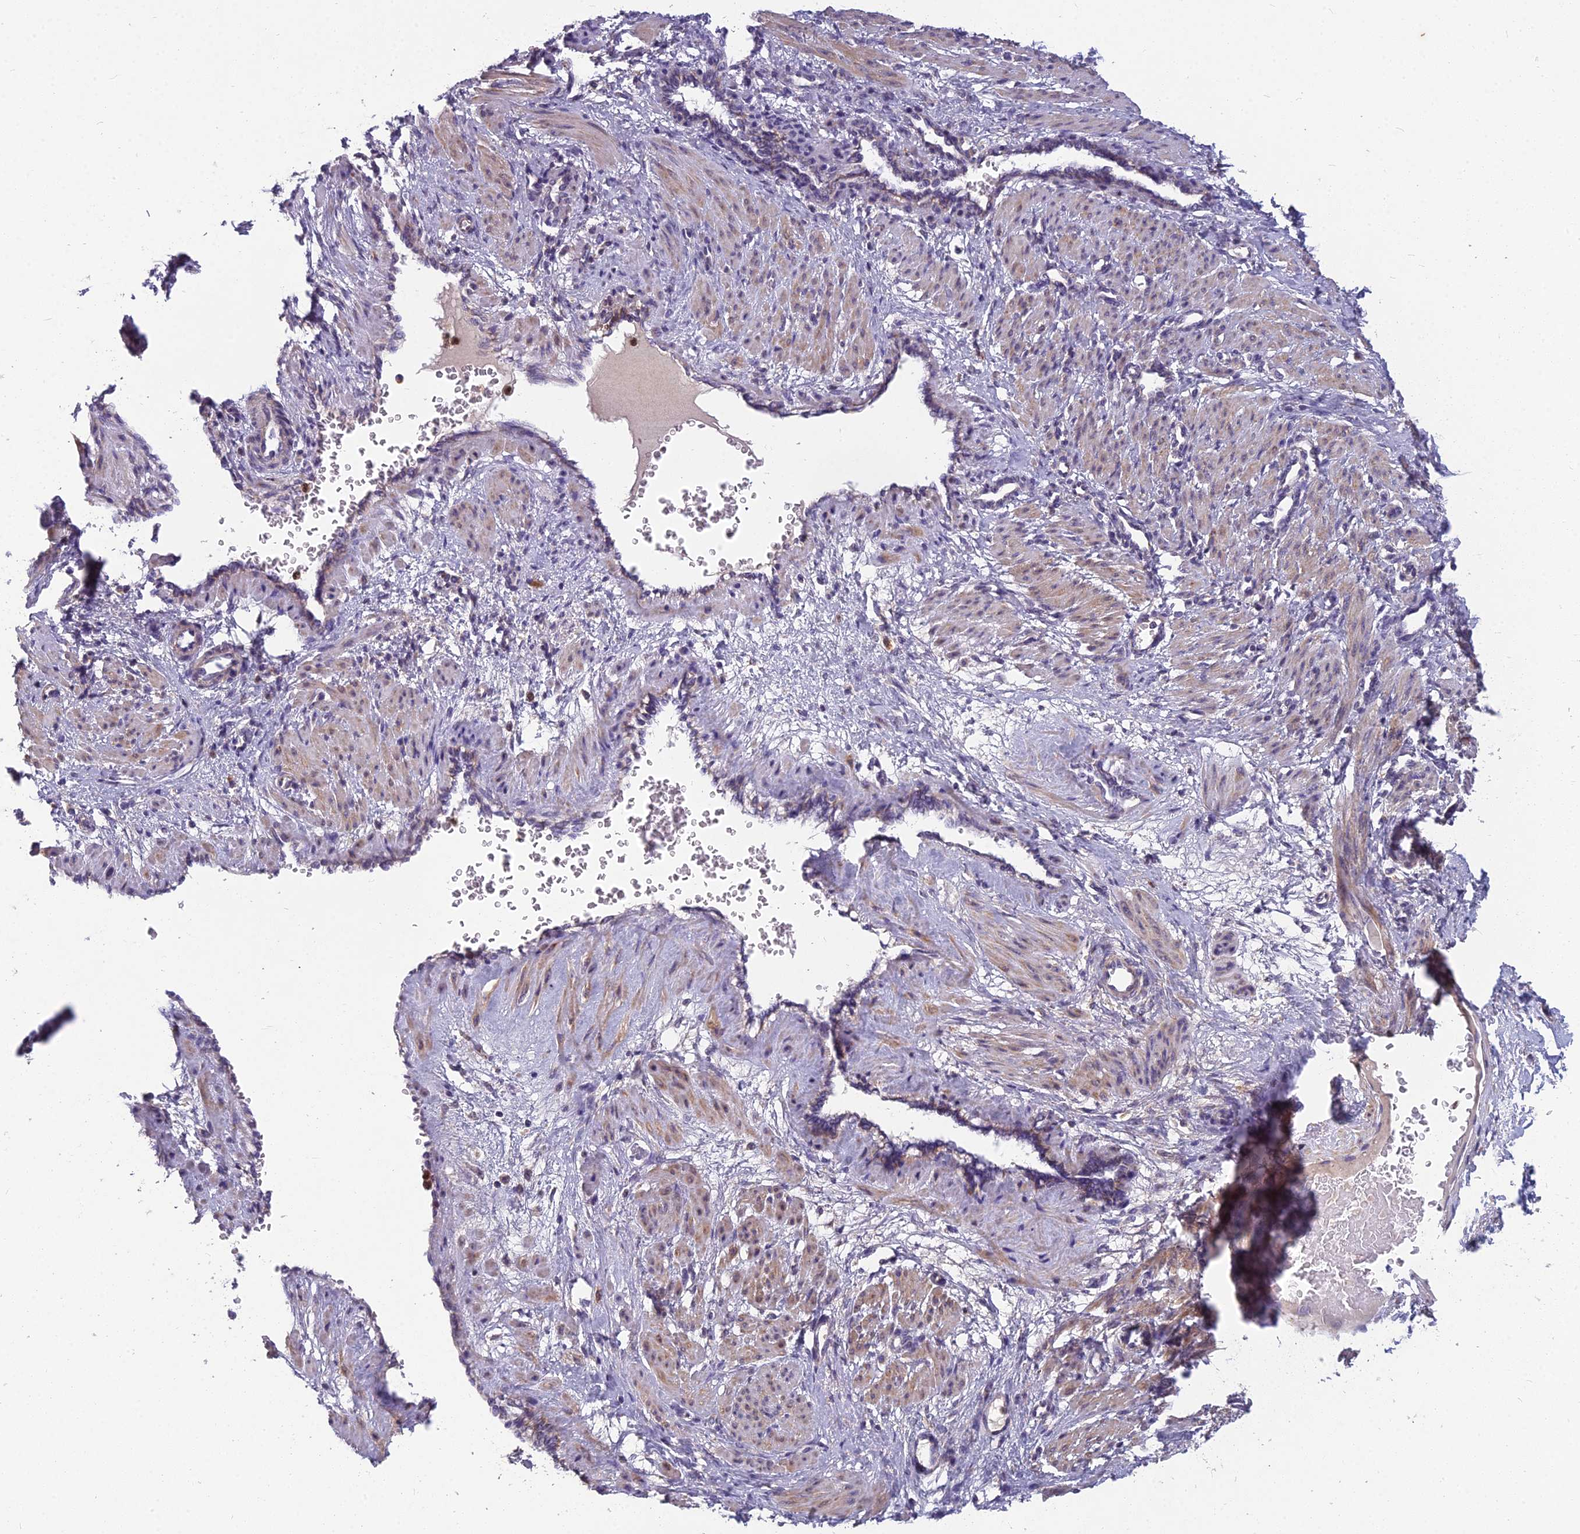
{"staining": {"intensity": "weak", "quantity": ">75%", "location": "cytoplasmic/membranous"}, "tissue": "smooth muscle", "cell_type": "Smooth muscle cells", "image_type": "normal", "snomed": [{"axis": "morphology", "description": "Normal tissue, NOS"}, {"axis": "topography", "description": "Endometrium"}], "caption": "Immunohistochemical staining of normal smooth muscle displays weak cytoplasmic/membranous protein expression in about >75% of smooth muscle cells.", "gene": "ENSG00000188897", "patient": {"sex": "female", "age": 33}}